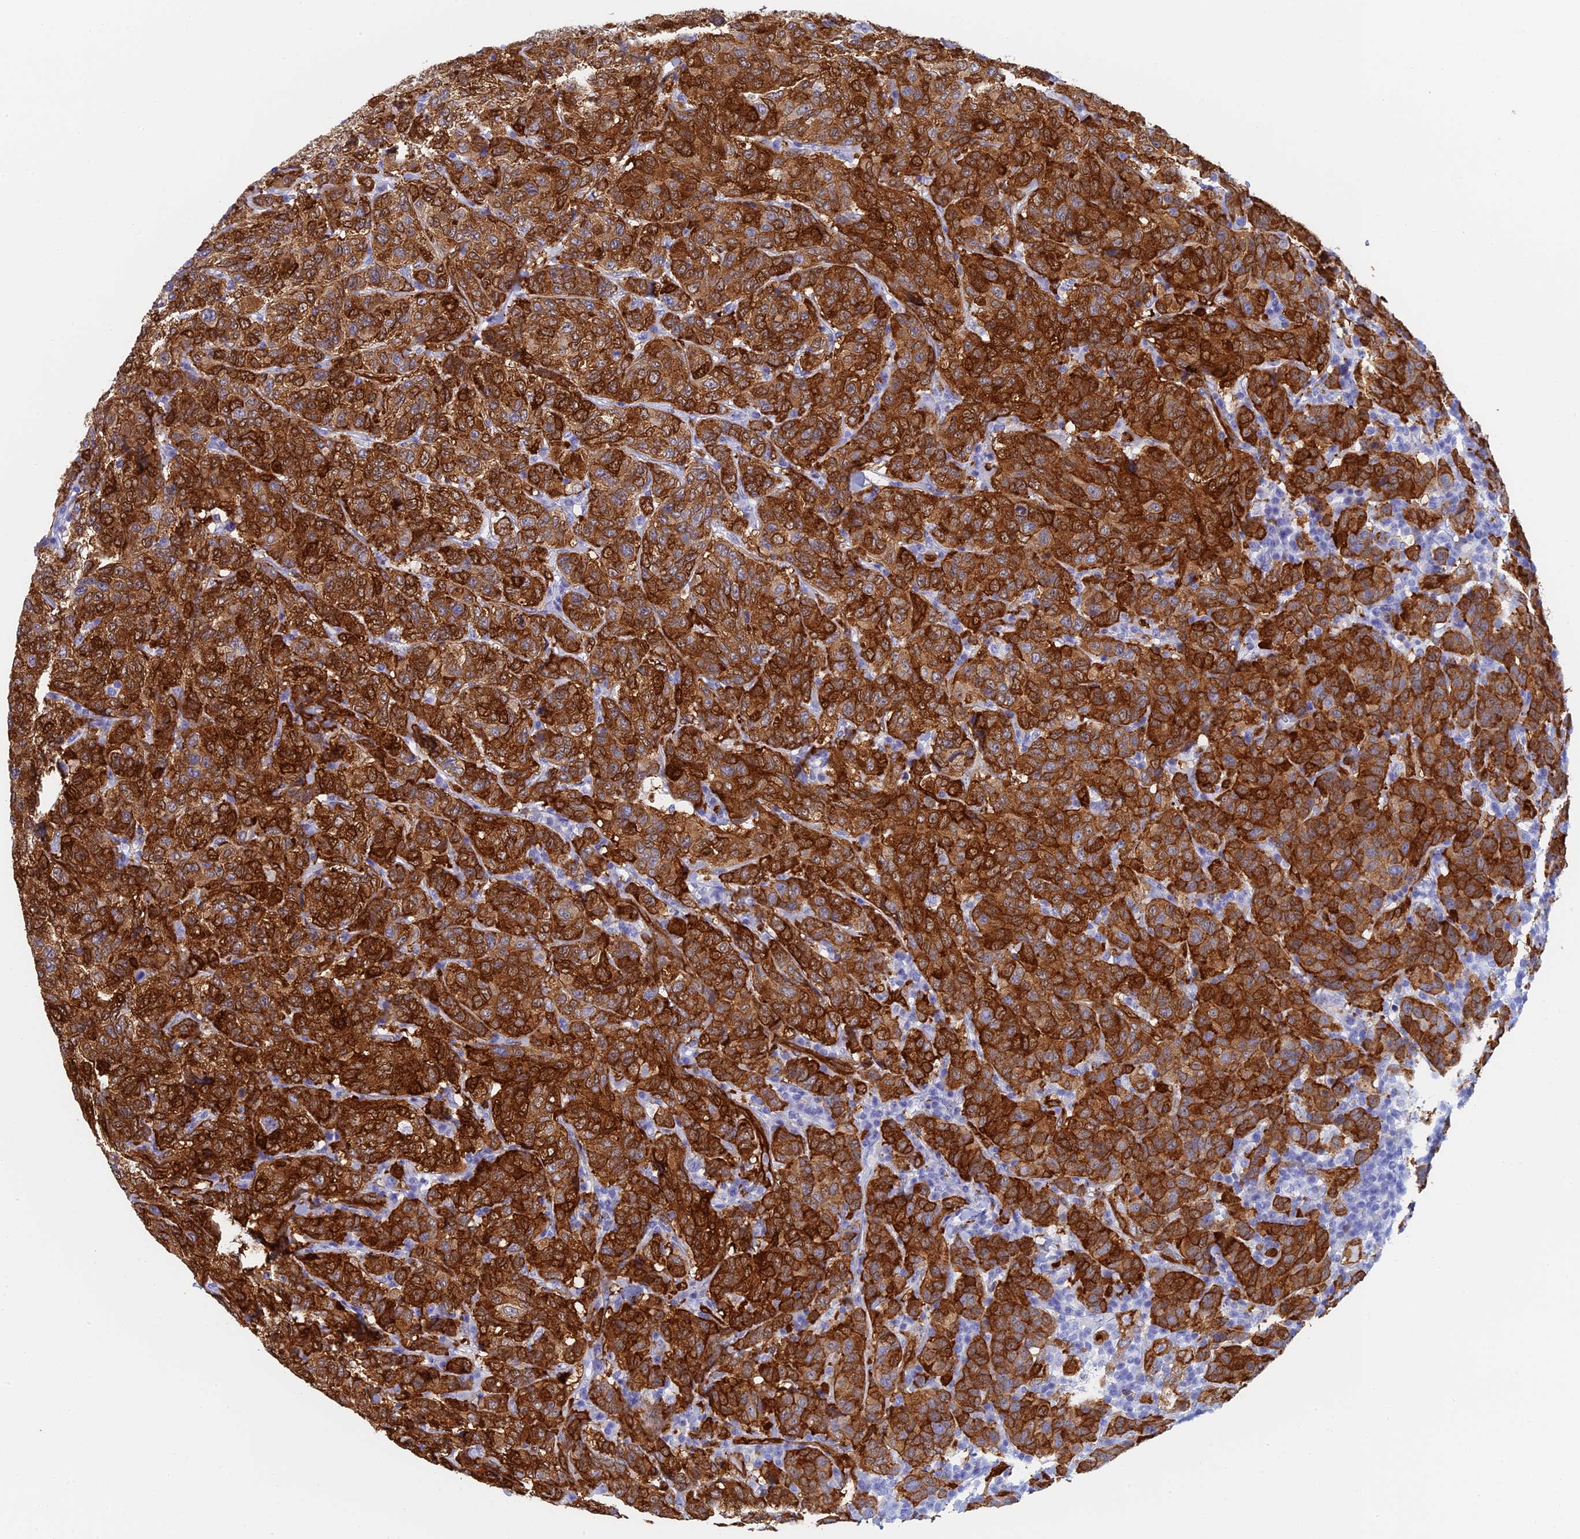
{"staining": {"intensity": "strong", "quantity": ">75%", "location": "cytoplasmic/membranous"}, "tissue": "breast cancer", "cell_type": "Tumor cells", "image_type": "cancer", "snomed": [{"axis": "morphology", "description": "Duct carcinoma"}, {"axis": "topography", "description": "Breast"}], "caption": "Immunohistochemistry (DAB (3,3'-diaminobenzidine)) staining of breast cancer (infiltrating ductal carcinoma) exhibits strong cytoplasmic/membranous protein expression in about >75% of tumor cells. (brown staining indicates protein expression, while blue staining denotes nuclei).", "gene": "CRIP2", "patient": {"sex": "female", "age": 55}}